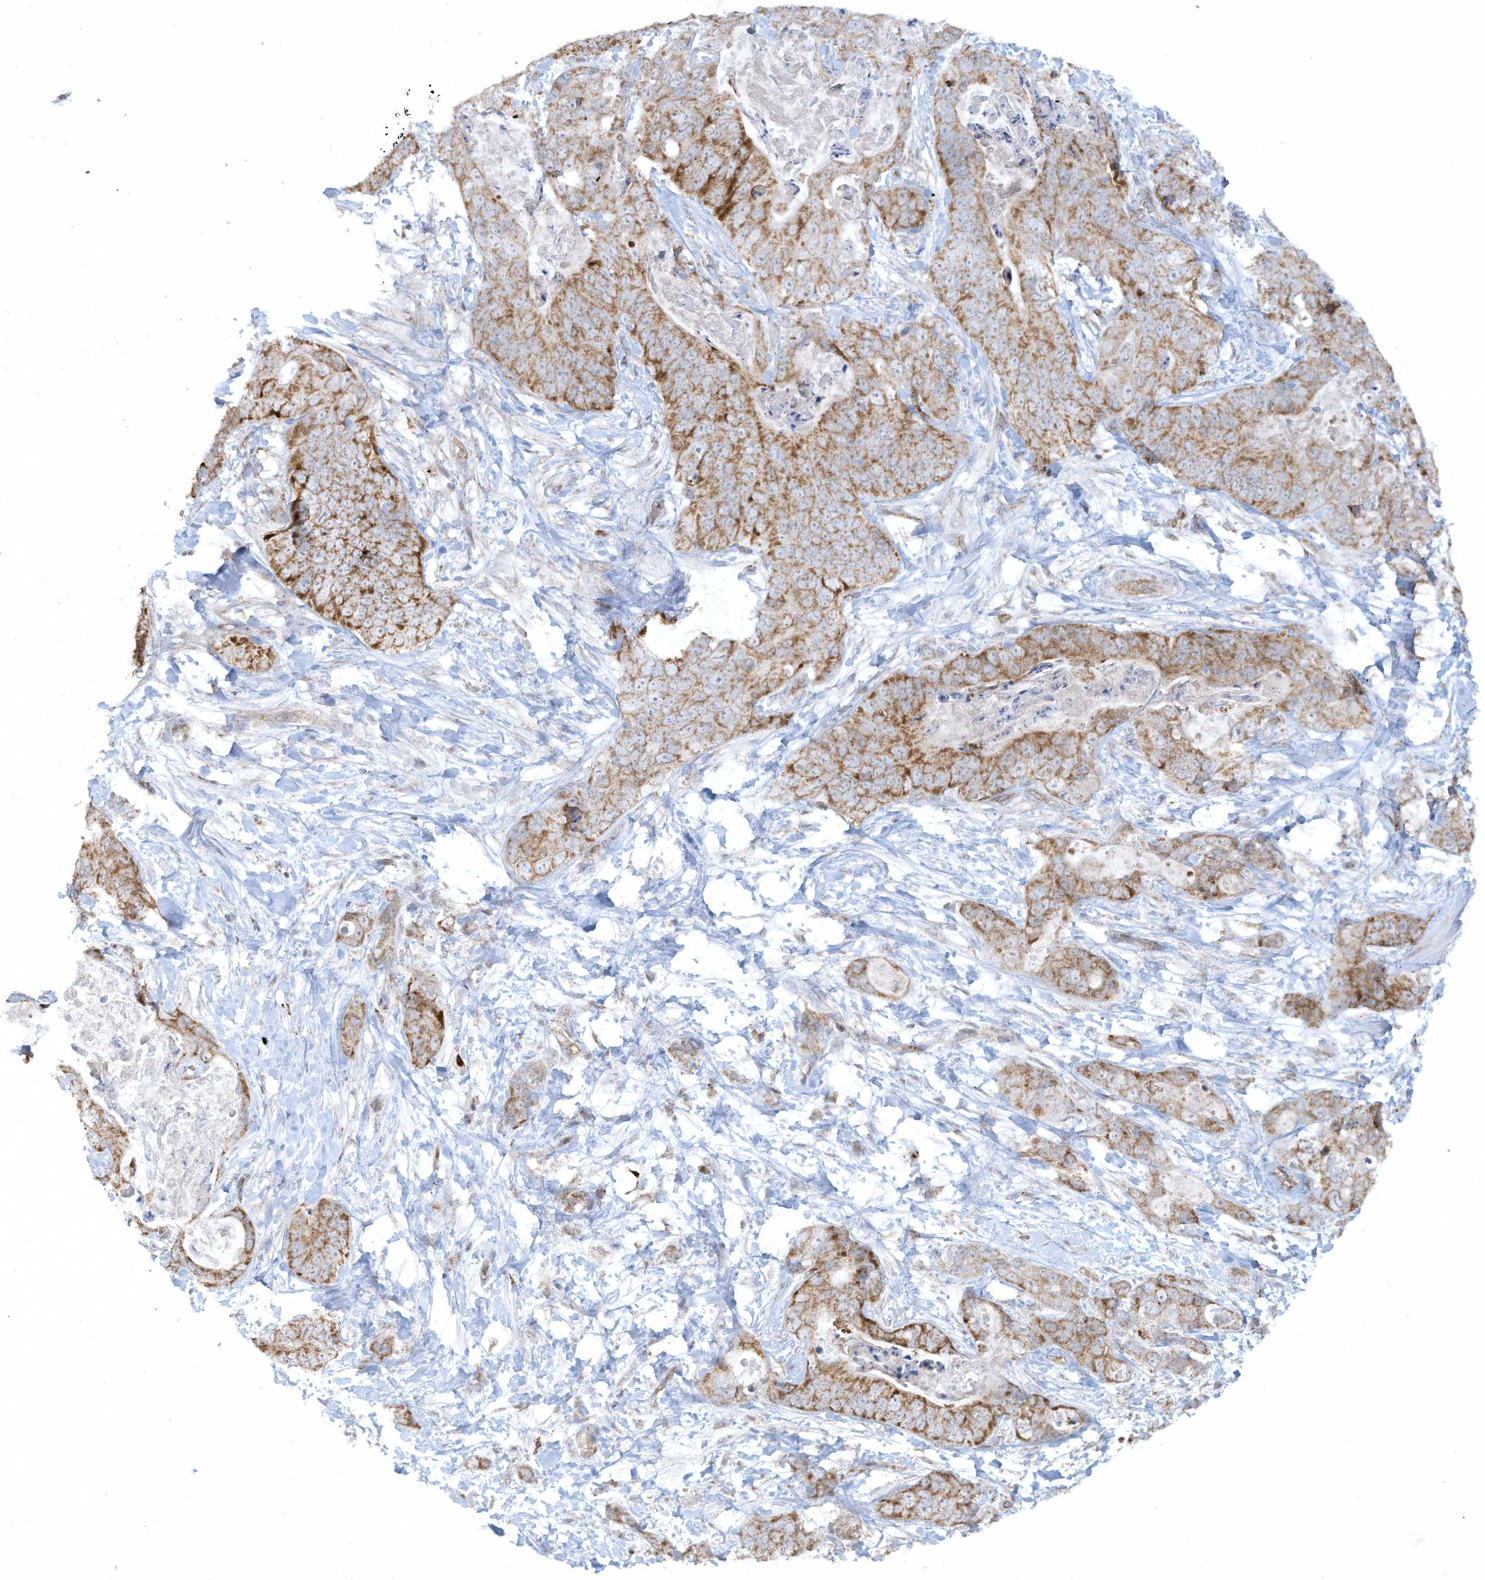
{"staining": {"intensity": "moderate", "quantity": ">75%", "location": "cytoplasmic/membranous"}, "tissue": "stomach cancer", "cell_type": "Tumor cells", "image_type": "cancer", "snomed": [{"axis": "morphology", "description": "Adenocarcinoma, NOS"}, {"axis": "topography", "description": "Stomach"}], "caption": "Immunohistochemical staining of stomach cancer (adenocarcinoma) shows moderate cytoplasmic/membranous protein positivity in about >75% of tumor cells. The protein is shown in brown color, while the nuclei are stained blue.", "gene": "CHRNA4", "patient": {"sex": "female", "age": 89}}